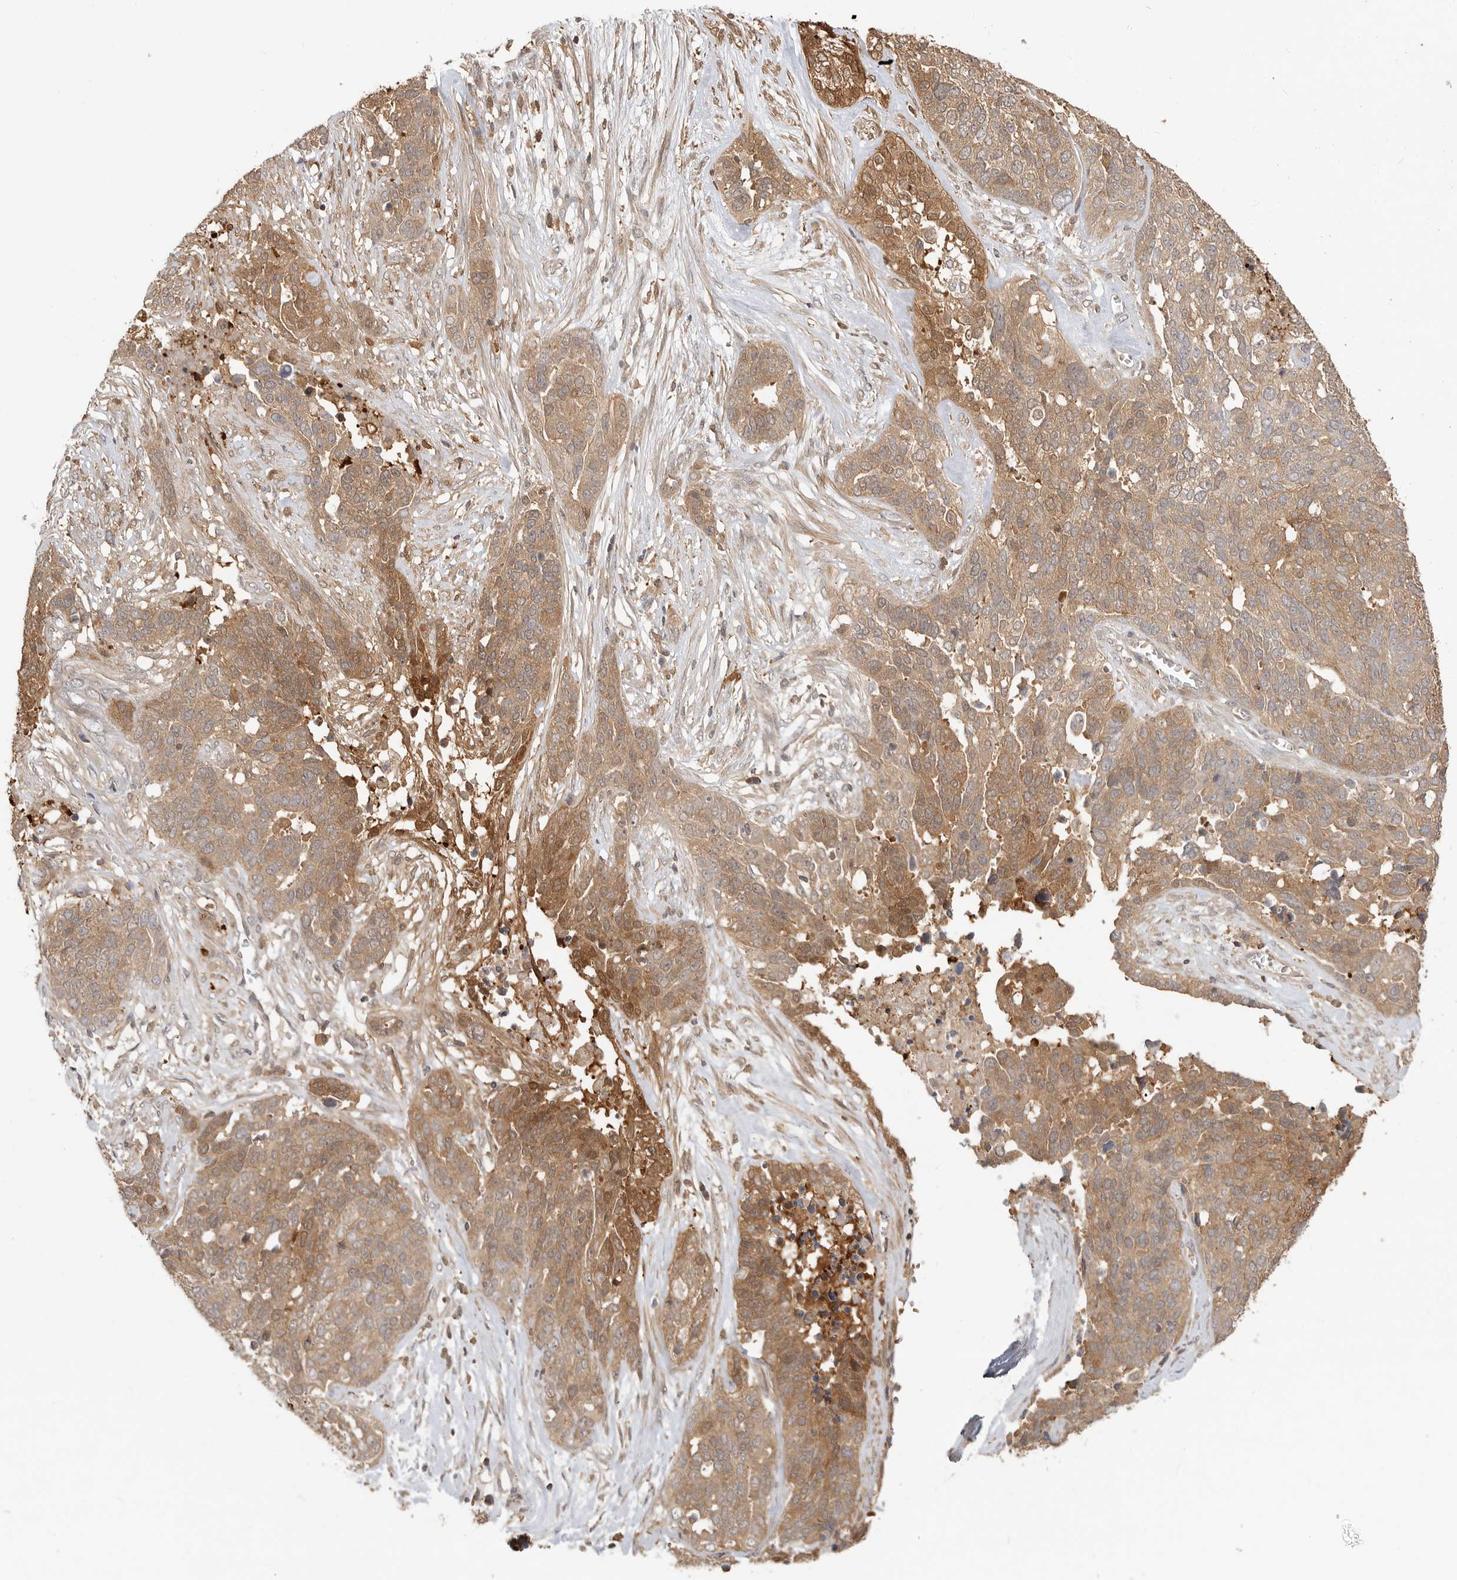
{"staining": {"intensity": "moderate", "quantity": ">75%", "location": "cytoplasmic/membranous"}, "tissue": "ovarian cancer", "cell_type": "Tumor cells", "image_type": "cancer", "snomed": [{"axis": "morphology", "description": "Cystadenocarcinoma, serous, NOS"}, {"axis": "topography", "description": "Ovary"}], "caption": "Human ovarian cancer stained for a protein (brown) exhibits moderate cytoplasmic/membranous positive staining in approximately >75% of tumor cells.", "gene": "CLDN12", "patient": {"sex": "female", "age": 44}}